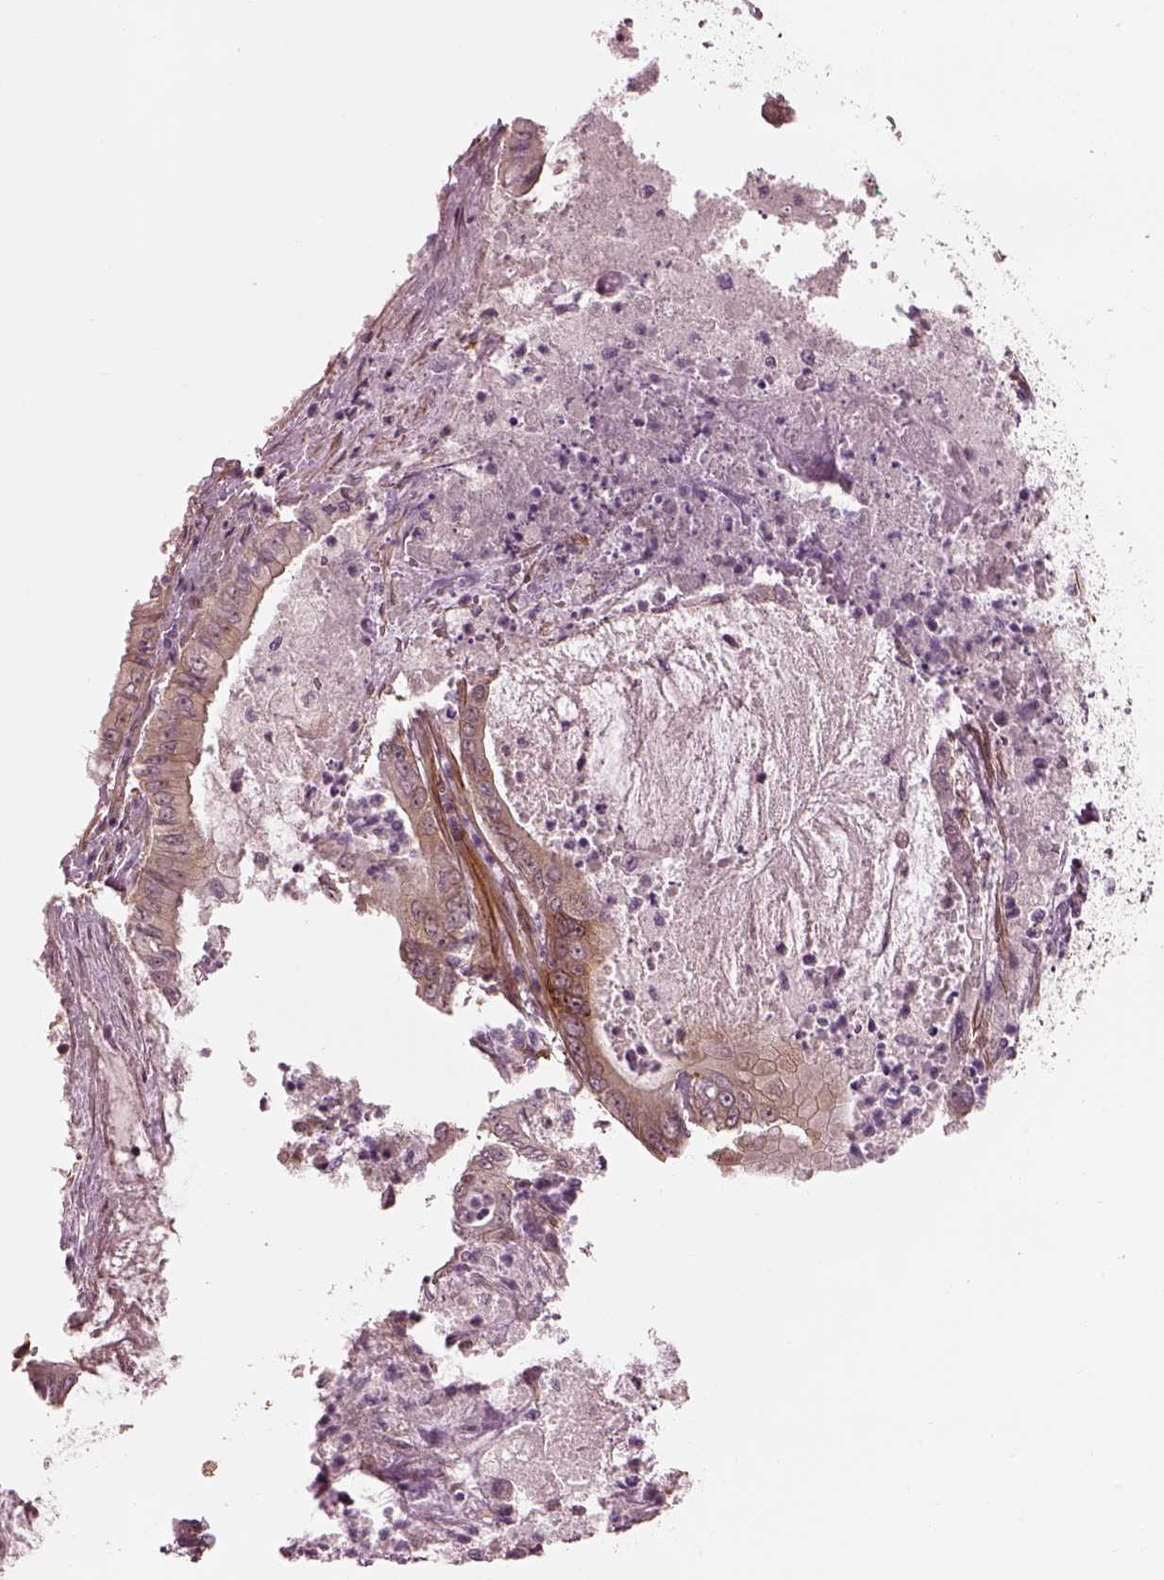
{"staining": {"intensity": "weak", "quantity": "<25%", "location": "cytoplasmic/membranous"}, "tissue": "pancreatic cancer", "cell_type": "Tumor cells", "image_type": "cancer", "snomed": [{"axis": "morphology", "description": "Adenocarcinoma, NOS"}, {"axis": "topography", "description": "Pancreas"}], "caption": "Immunohistochemical staining of adenocarcinoma (pancreatic) displays no significant expression in tumor cells.", "gene": "LSM14A", "patient": {"sex": "male", "age": 71}}